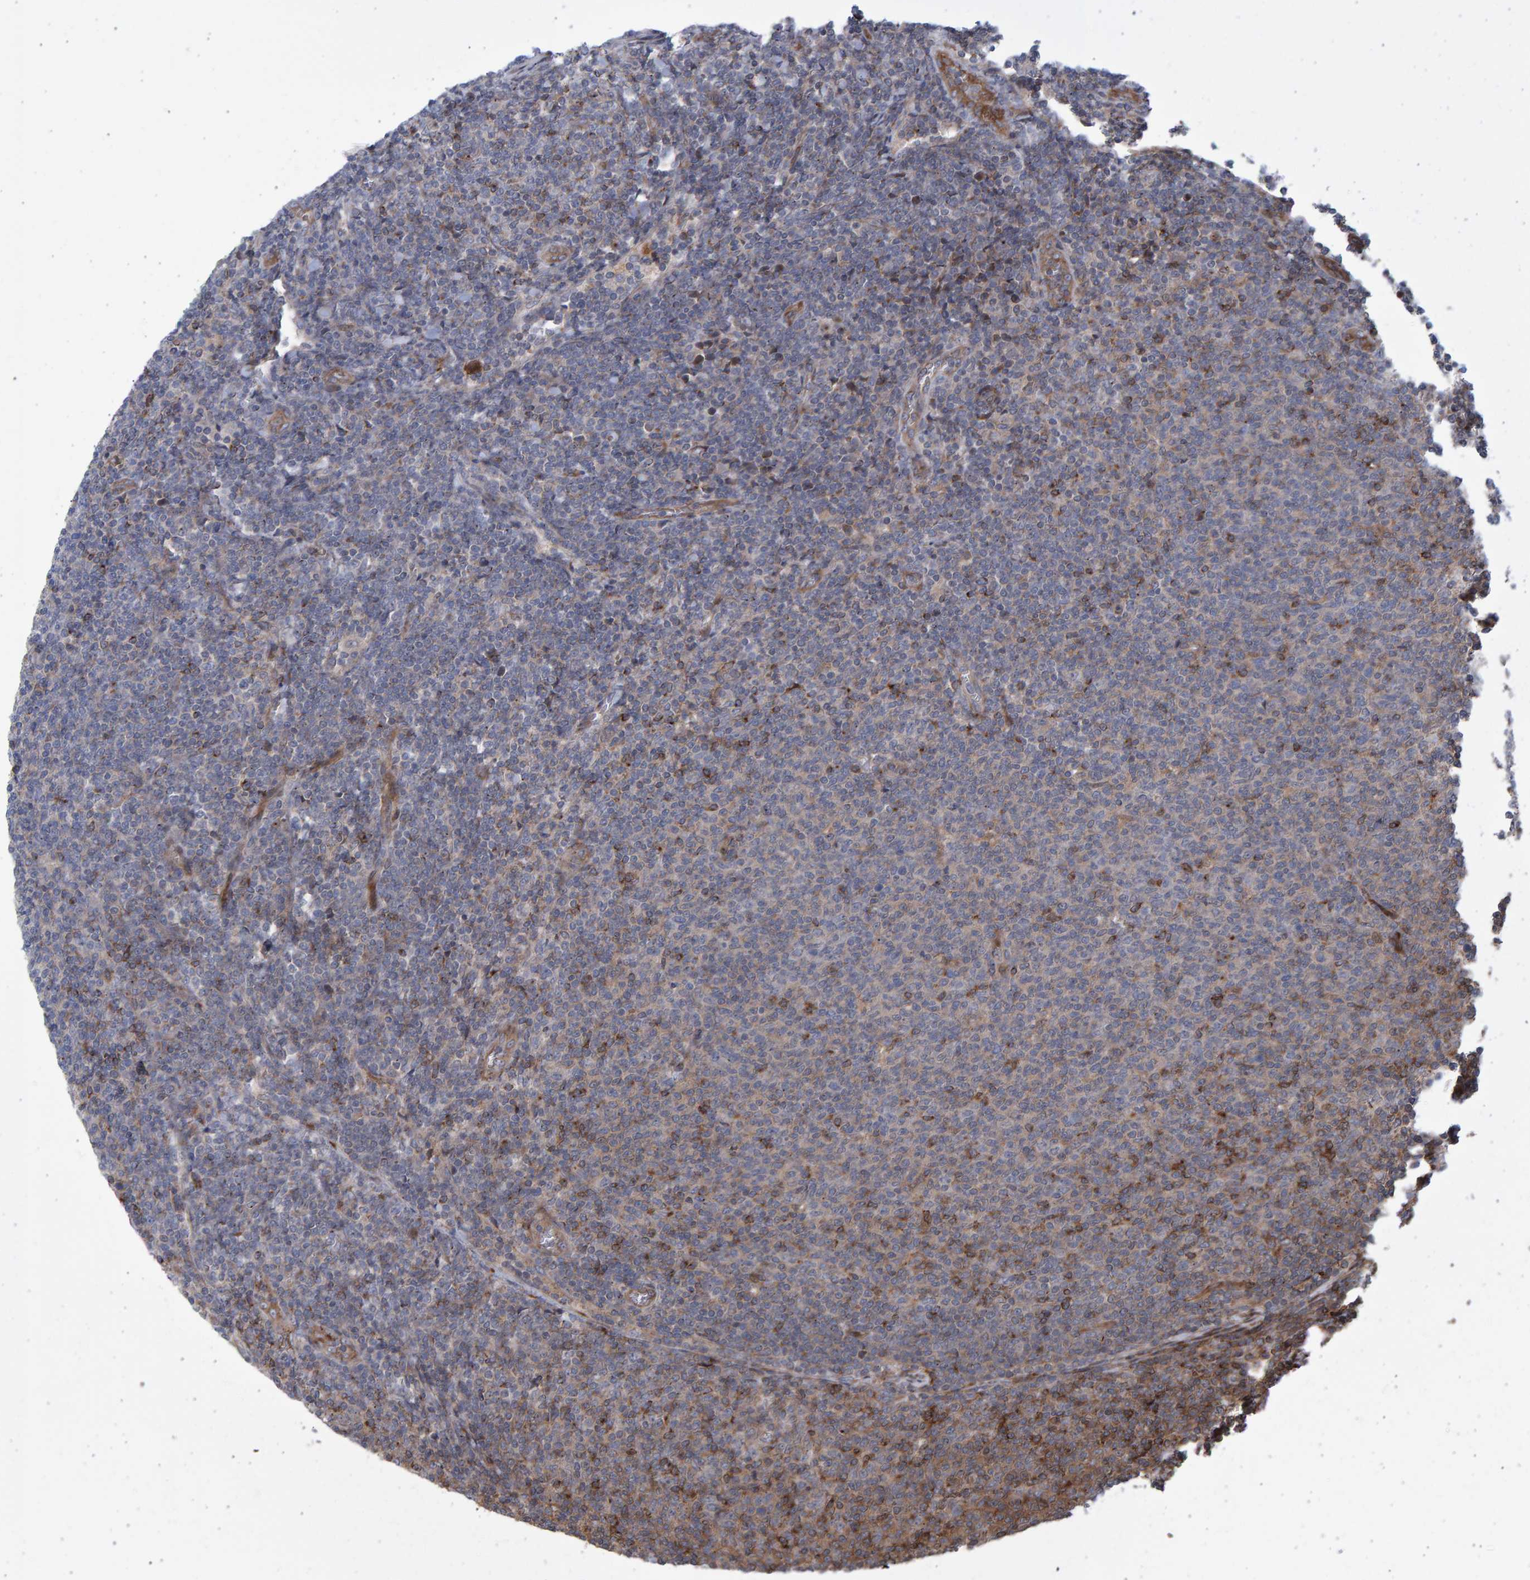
{"staining": {"intensity": "weak", "quantity": "25%-75%", "location": "cytoplasmic/membranous"}, "tissue": "lymphoma", "cell_type": "Tumor cells", "image_type": "cancer", "snomed": [{"axis": "morphology", "description": "Malignant lymphoma, non-Hodgkin's type, Low grade"}, {"axis": "topography", "description": "Lymph node"}], "caption": "Lymphoma was stained to show a protein in brown. There is low levels of weak cytoplasmic/membranous positivity in about 25%-75% of tumor cells.", "gene": "LRBA", "patient": {"sex": "male", "age": 66}}